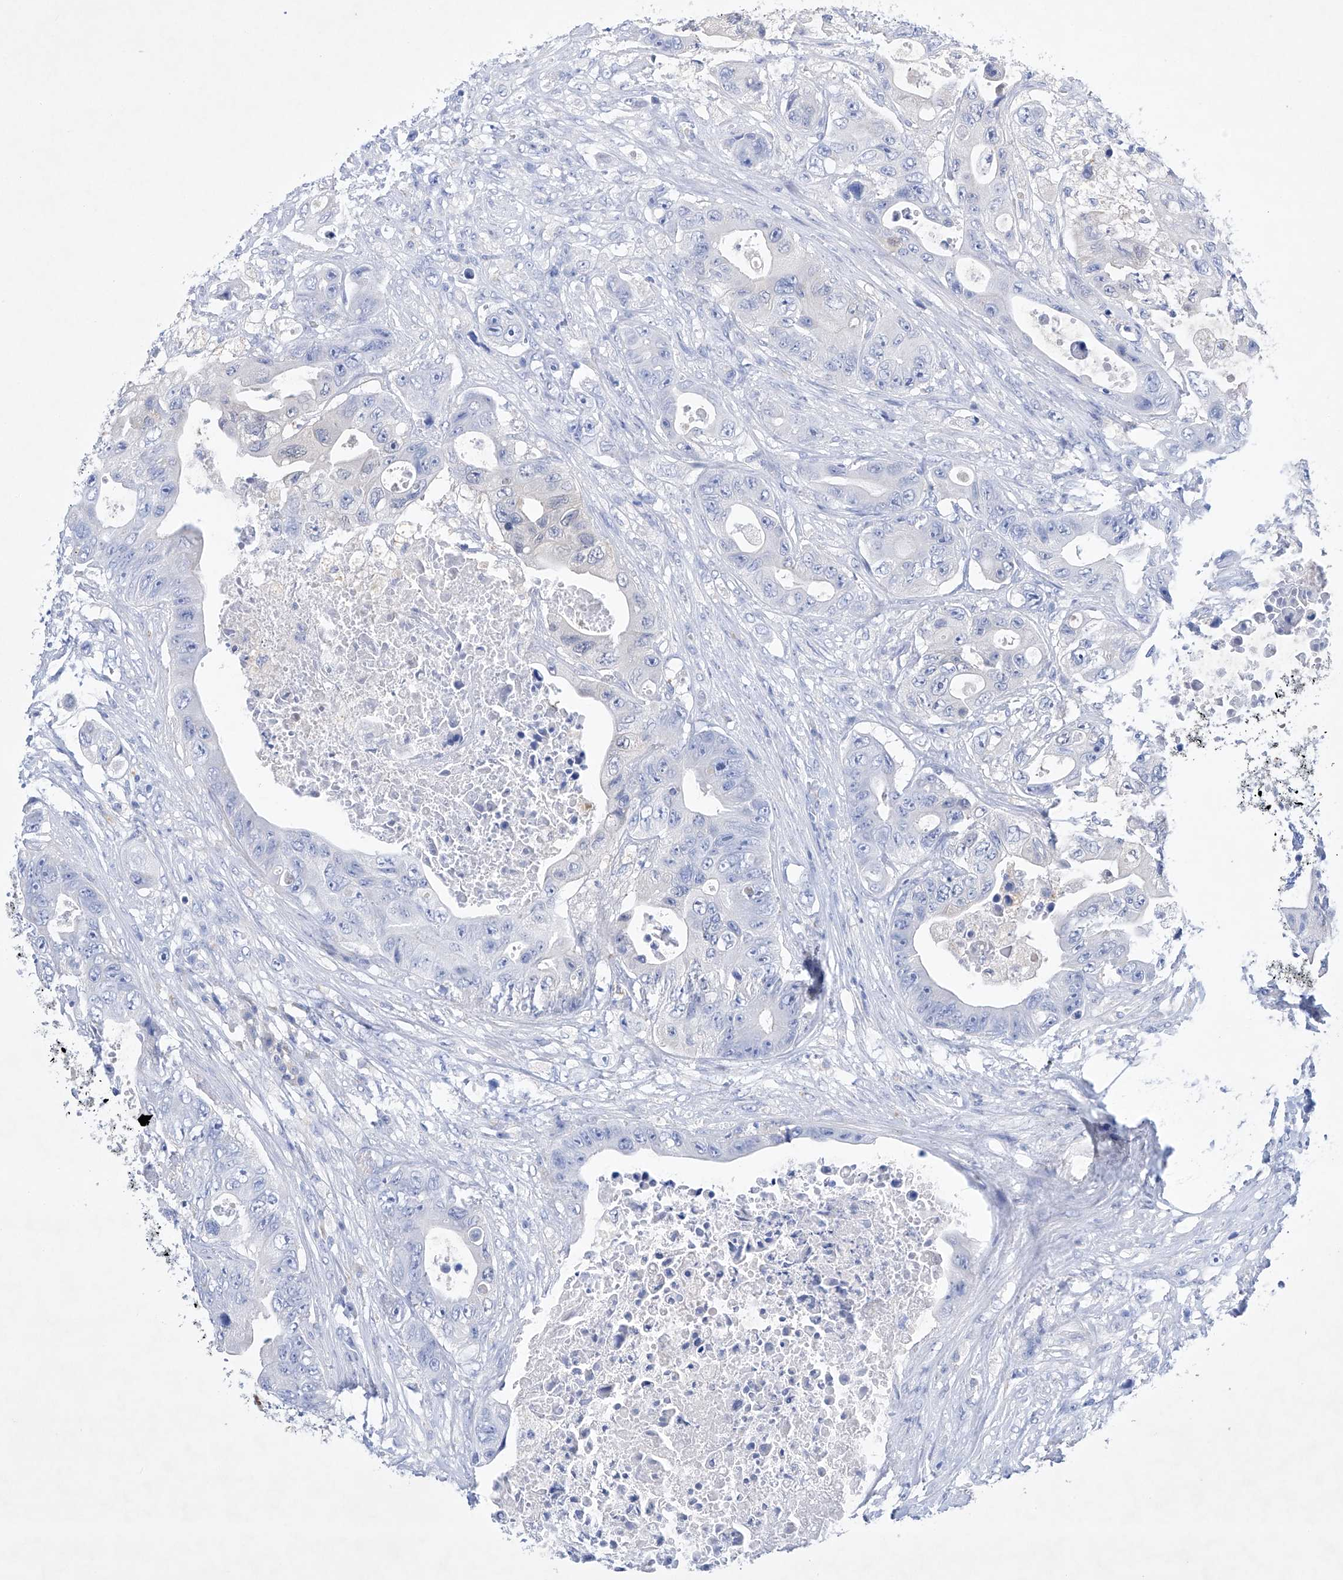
{"staining": {"intensity": "negative", "quantity": "none", "location": "none"}, "tissue": "colorectal cancer", "cell_type": "Tumor cells", "image_type": "cancer", "snomed": [{"axis": "morphology", "description": "Adenocarcinoma, NOS"}, {"axis": "topography", "description": "Colon"}], "caption": "High power microscopy image of an immunohistochemistry photomicrograph of colorectal cancer (adenocarcinoma), revealing no significant staining in tumor cells. Brightfield microscopy of immunohistochemistry stained with DAB (brown) and hematoxylin (blue), captured at high magnification.", "gene": "LURAP1", "patient": {"sex": "female", "age": 46}}